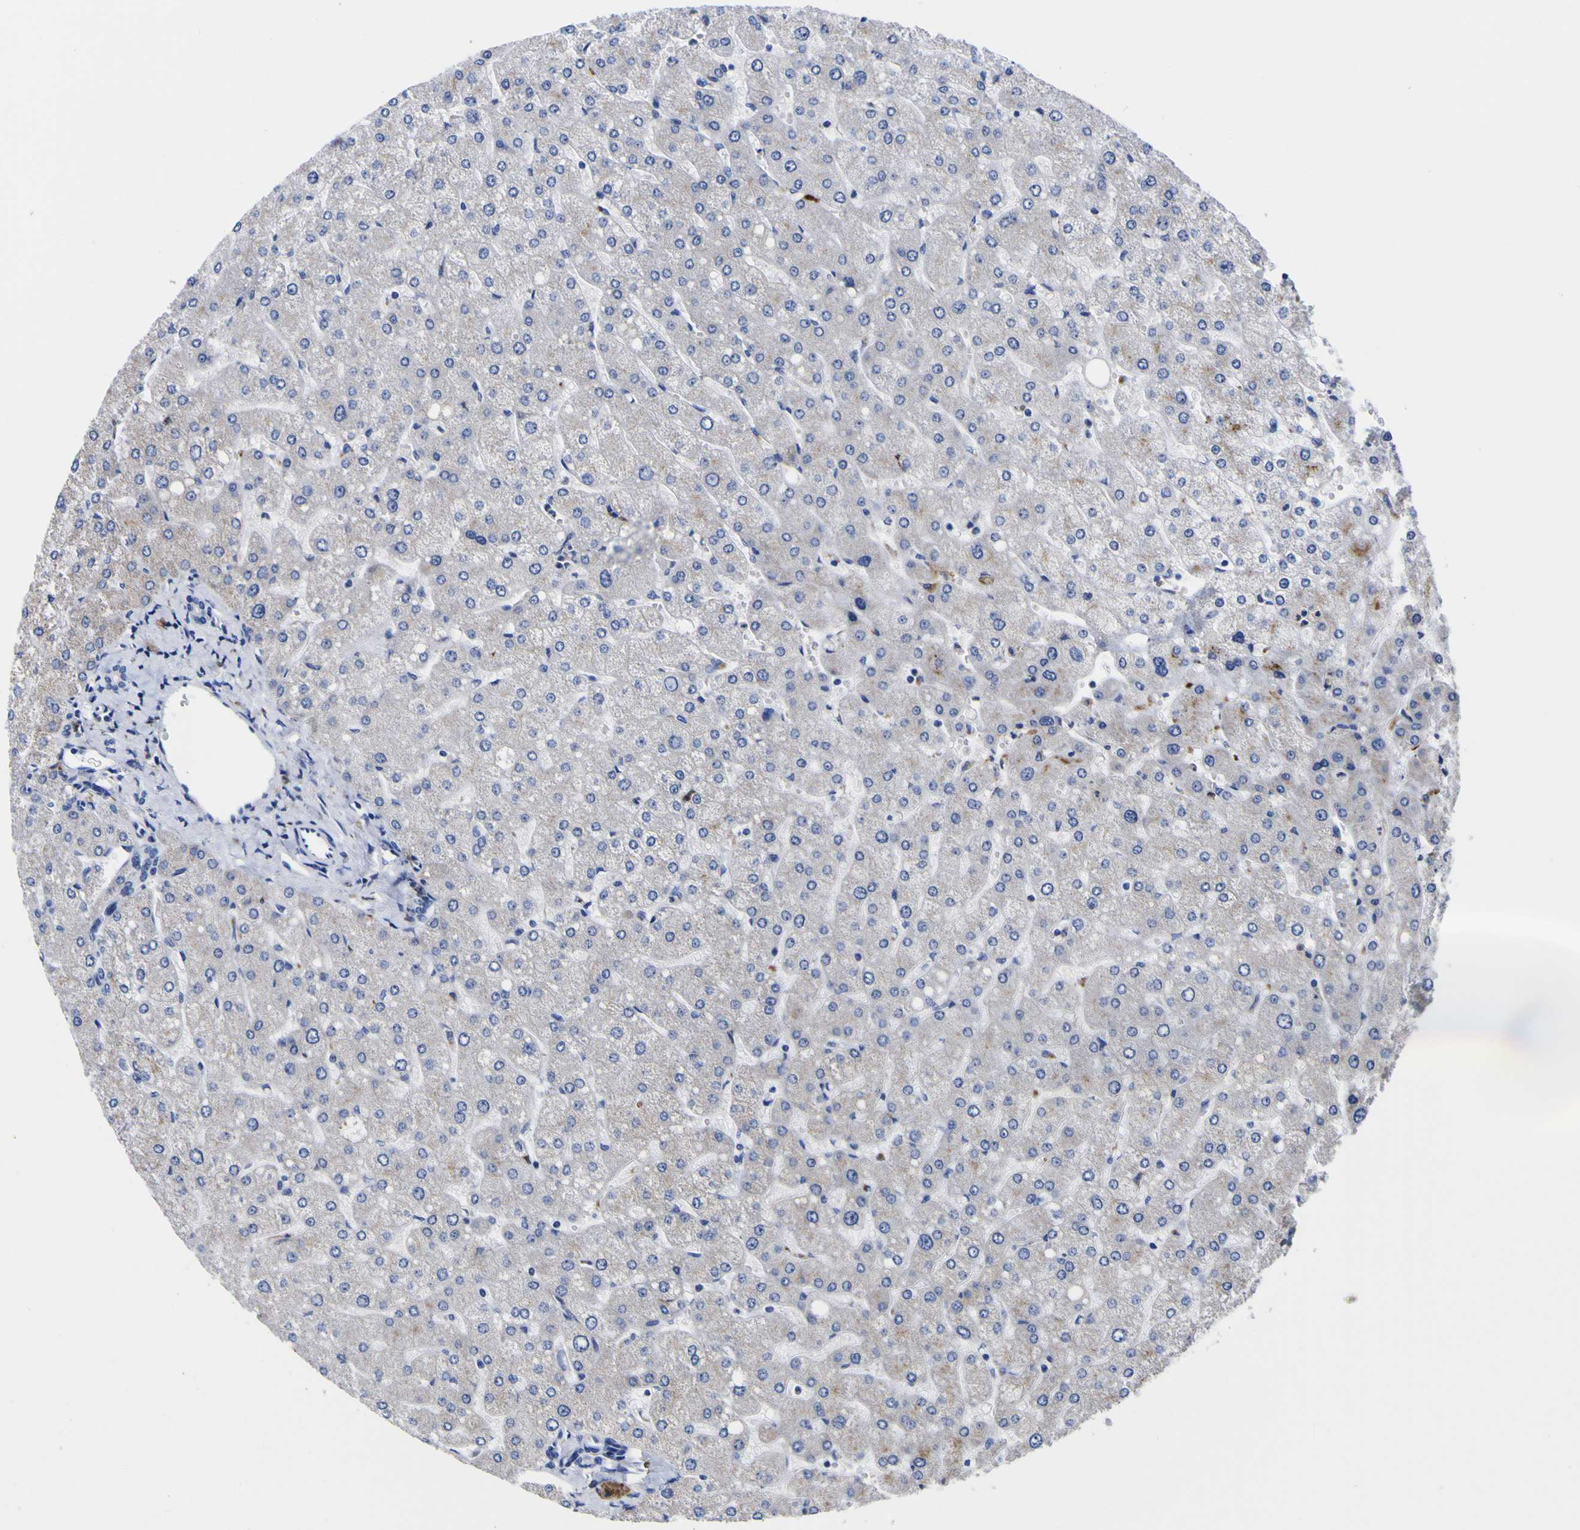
{"staining": {"intensity": "negative", "quantity": "none", "location": "none"}, "tissue": "liver", "cell_type": "Cholangiocytes", "image_type": "normal", "snomed": [{"axis": "morphology", "description": "Normal tissue, NOS"}, {"axis": "topography", "description": "Liver"}], "caption": "Histopathology image shows no protein staining in cholangiocytes of benign liver. Brightfield microscopy of immunohistochemistry (IHC) stained with DAB (brown) and hematoxylin (blue), captured at high magnification.", "gene": "HLA", "patient": {"sex": "male", "age": 55}}